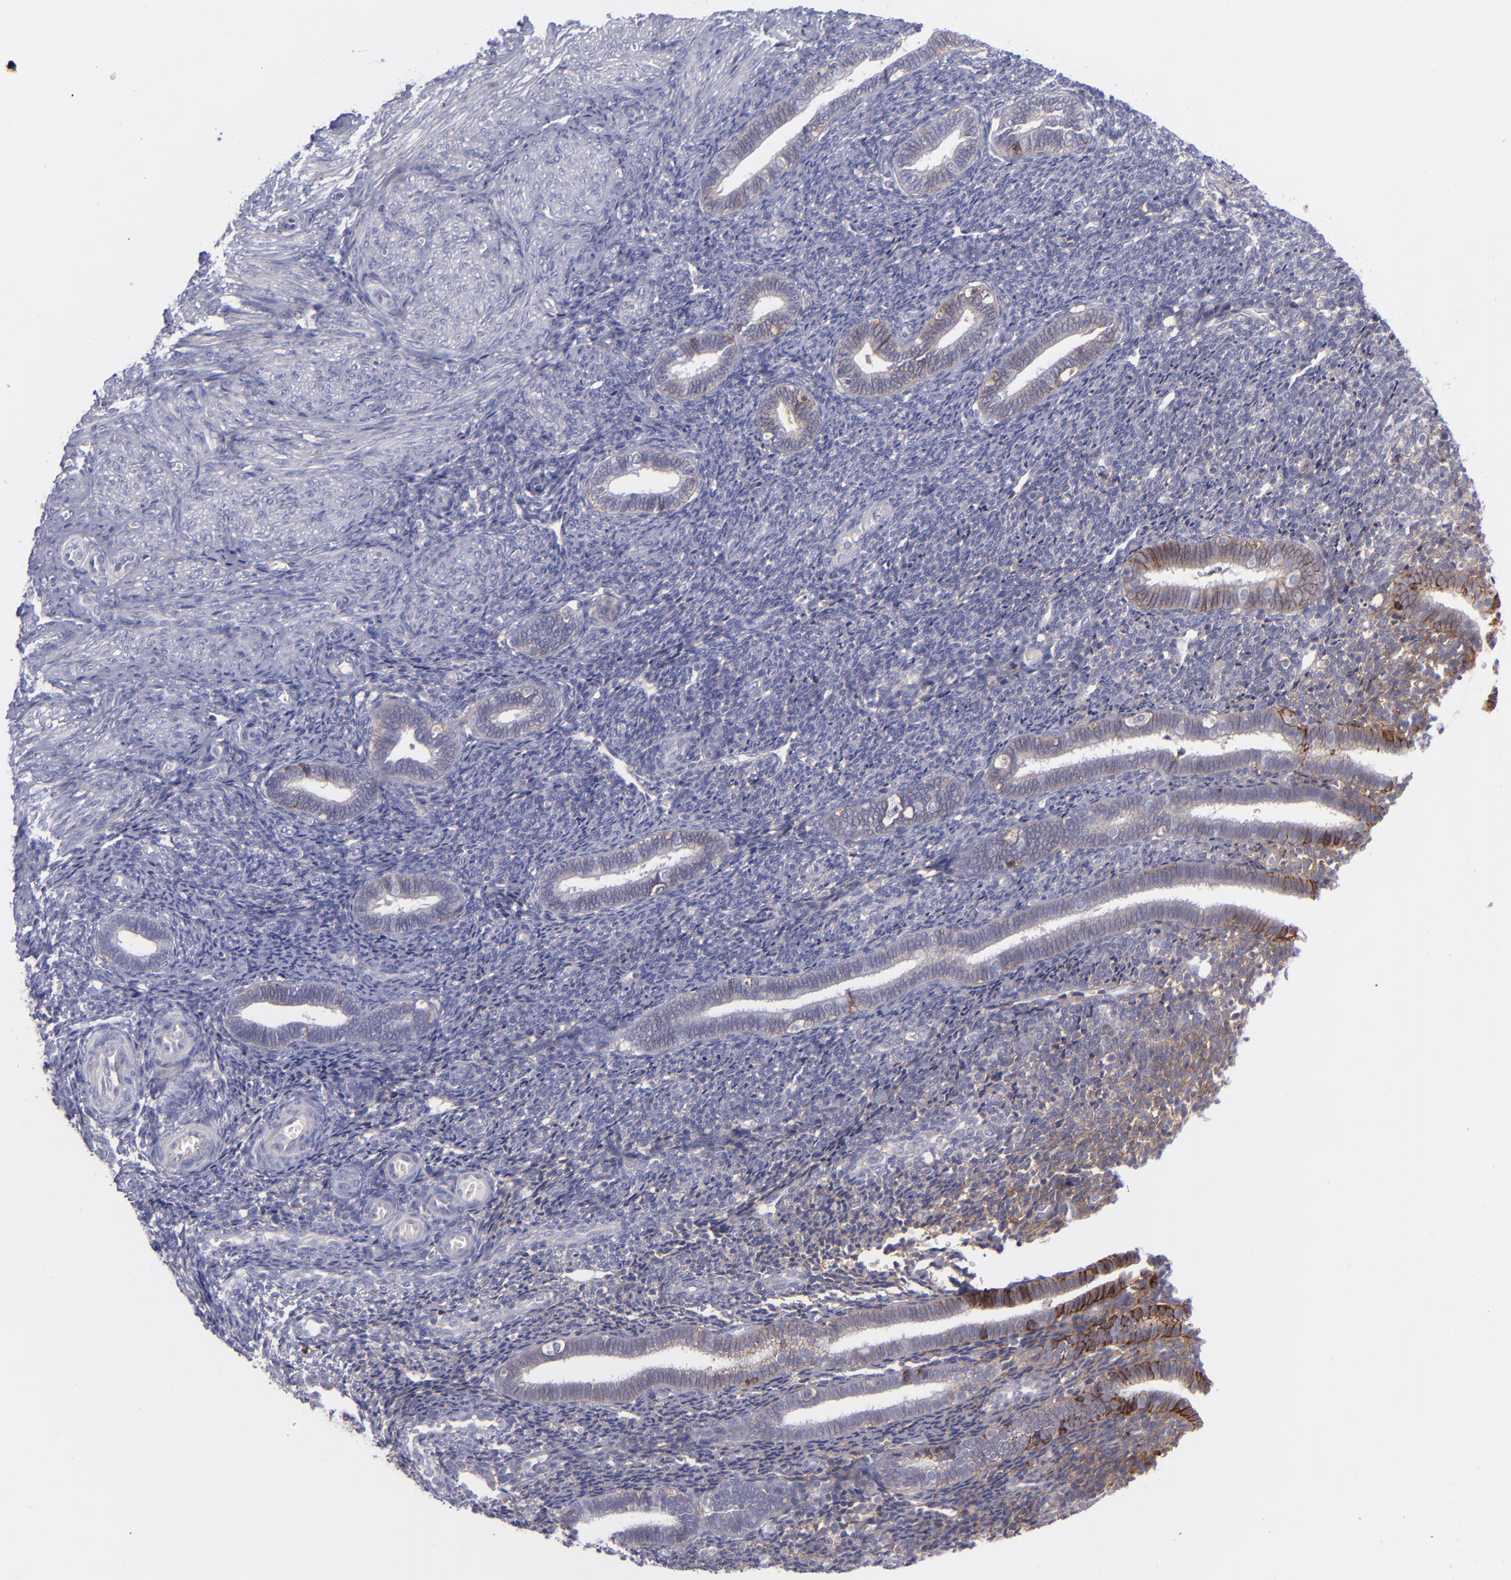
{"staining": {"intensity": "weak", "quantity": ">75%", "location": "cytoplasmic/membranous"}, "tissue": "endometrium", "cell_type": "Cells in endometrial stroma", "image_type": "normal", "snomed": [{"axis": "morphology", "description": "Normal tissue, NOS"}, {"axis": "topography", "description": "Endometrium"}], "caption": "Weak cytoplasmic/membranous expression for a protein is identified in about >75% of cells in endometrial stroma of normal endometrium using immunohistochemistry.", "gene": "BSG", "patient": {"sex": "female", "age": 27}}